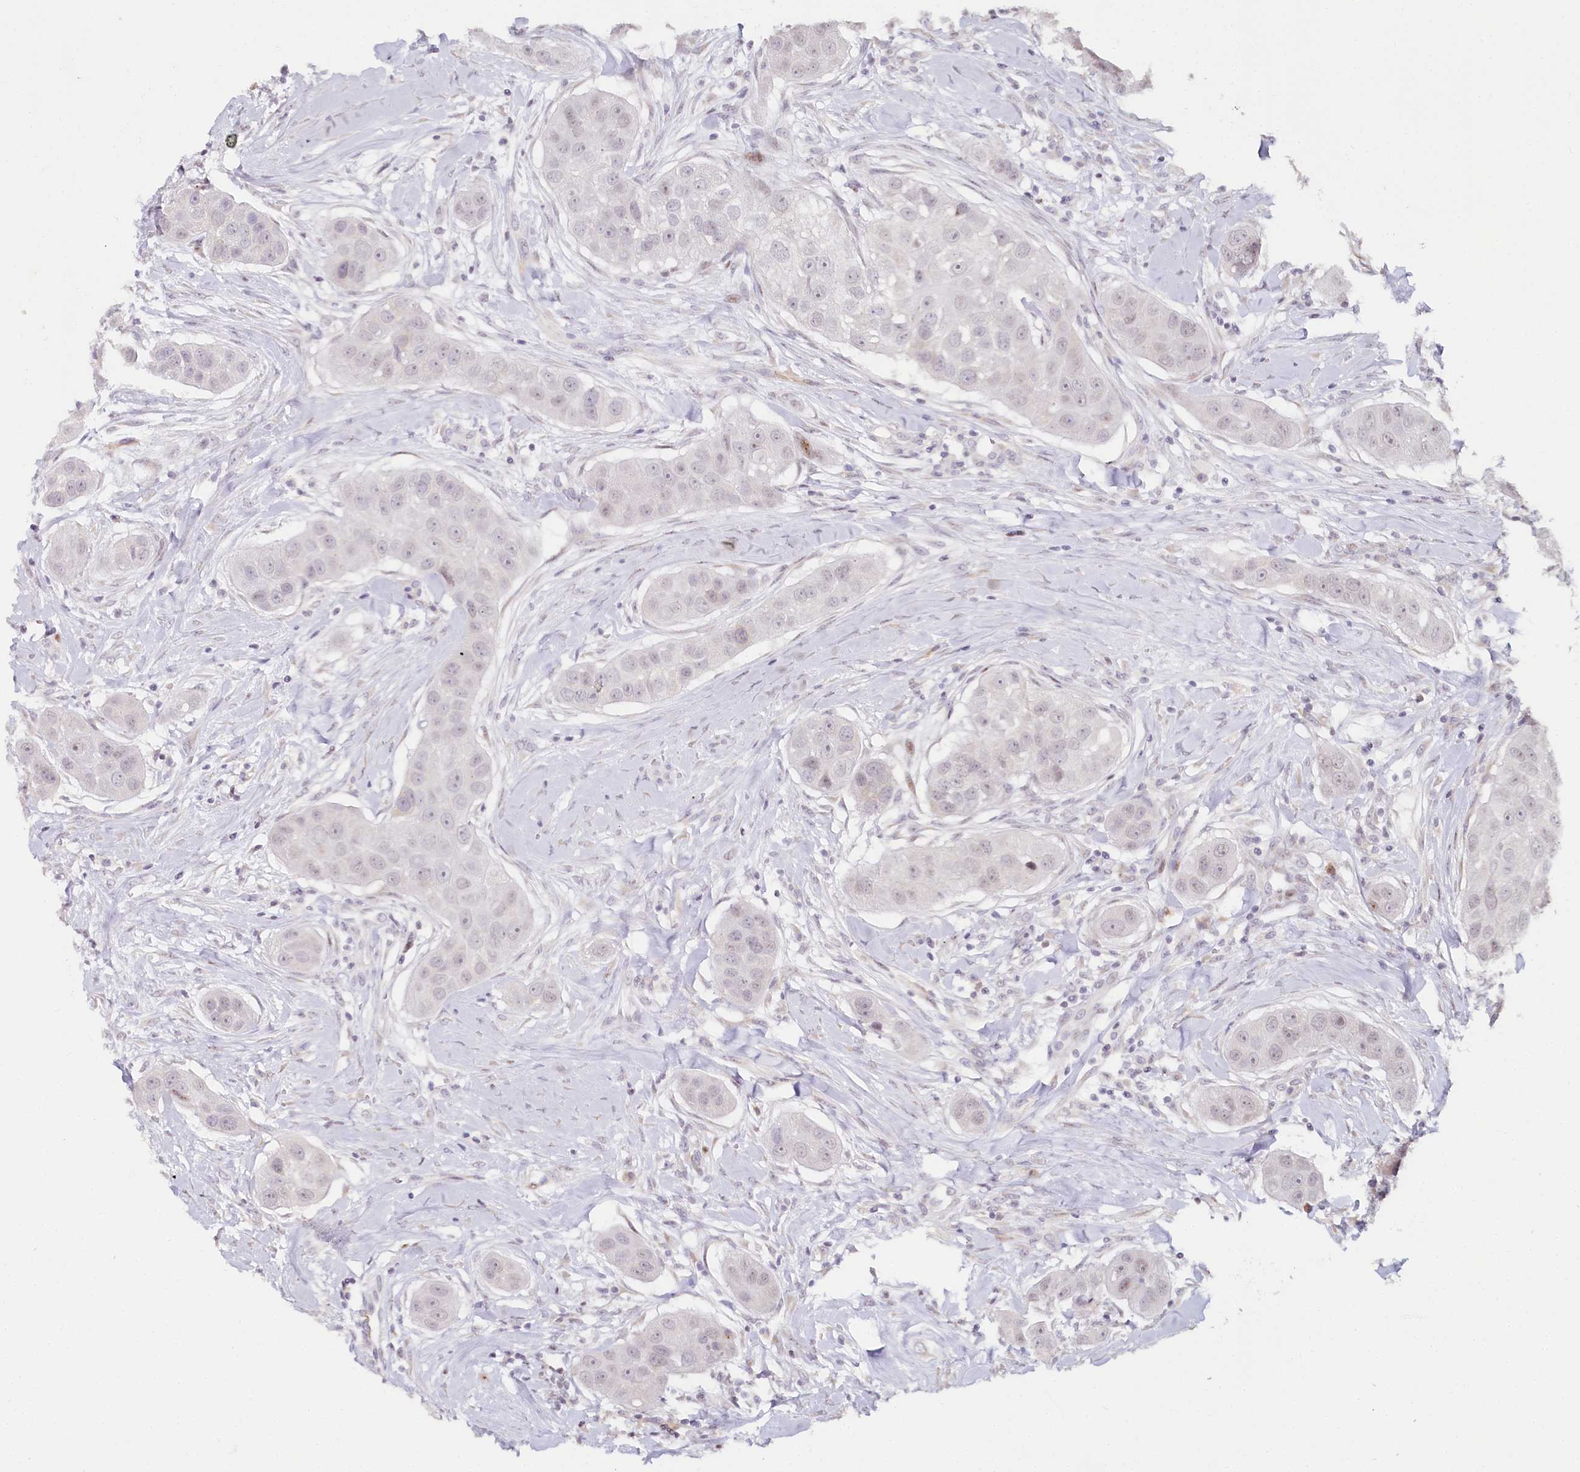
{"staining": {"intensity": "negative", "quantity": "none", "location": "none"}, "tissue": "head and neck cancer", "cell_type": "Tumor cells", "image_type": "cancer", "snomed": [{"axis": "morphology", "description": "Normal tissue, NOS"}, {"axis": "morphology", "description": "Squamous cell carcinoma, NOS"}, {"axis": "topography", "description": "Skeletal muscle"}, {"axis": "topography", "description": "Head-Neck"}], "caption": "Immunohistochemistry micrograph of head and neck cancer stained for a protein (brown), which reveals no positivity in tumor cells.", "gene": "HPD", "patient": {"sex": "male", "age": 51}}